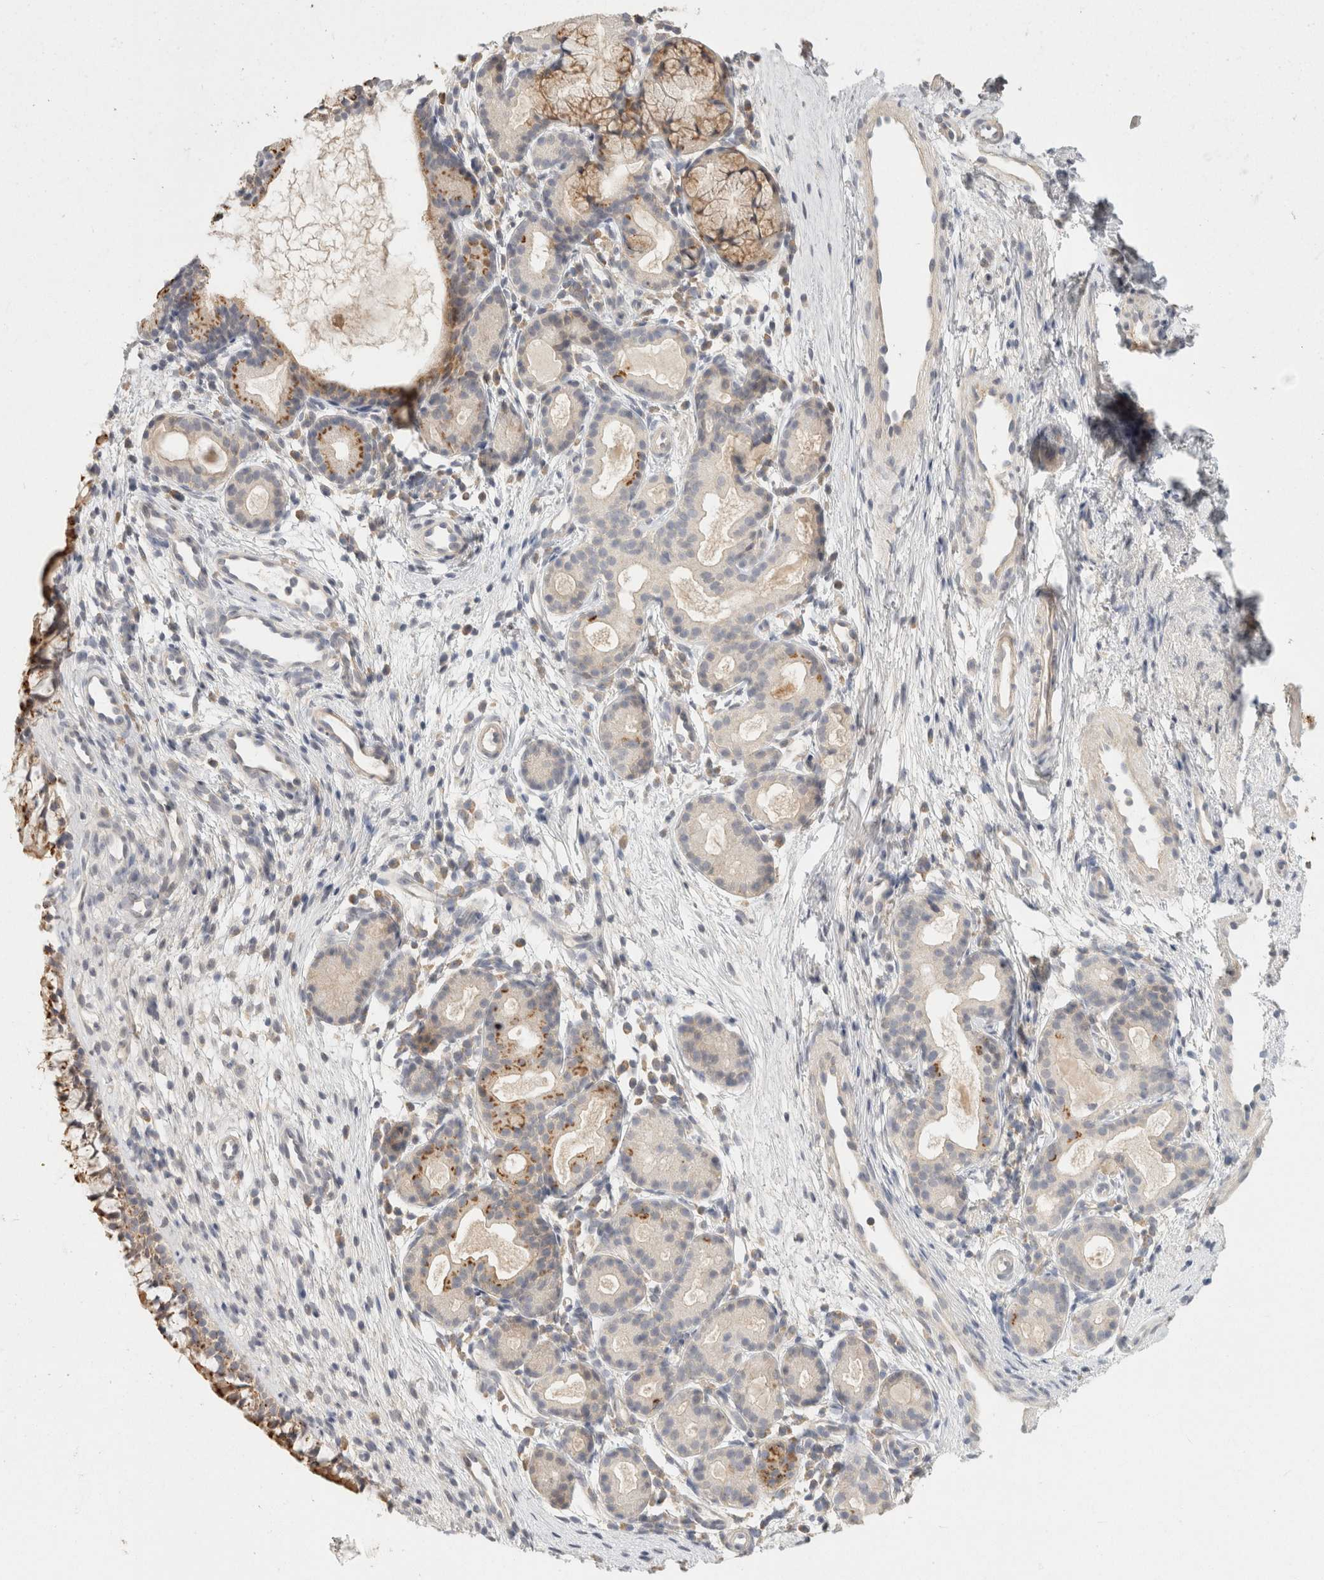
{"staining": {"intensity": "moderate", "quantity": "<25%", "location": "cytoplasmic/membranous"}, "tissue": "nasopharynx", "cell_type": "Respiratory epithelial cells", "image_type": "normal", "snomed": [{"axis": "morphology", "description": "Normal tissue, NOS"}, {"axis": "morphology", "description": "Inflammation, NOS"}, {"axis": "topography", "description": "Nasopharynx"}], "caption": "High-magnification brightfield microscopy of unremarkable nasopharynx stained with DAB (brown) and counterstained with hematoxylin (blue). respiratory epithelial cells exhibit moderate cytoplasmic/membranous positivity is seen in approximately<25% of cells.", "gene": "CHRM4", "patient": {"sex": "female", "age": 19}}